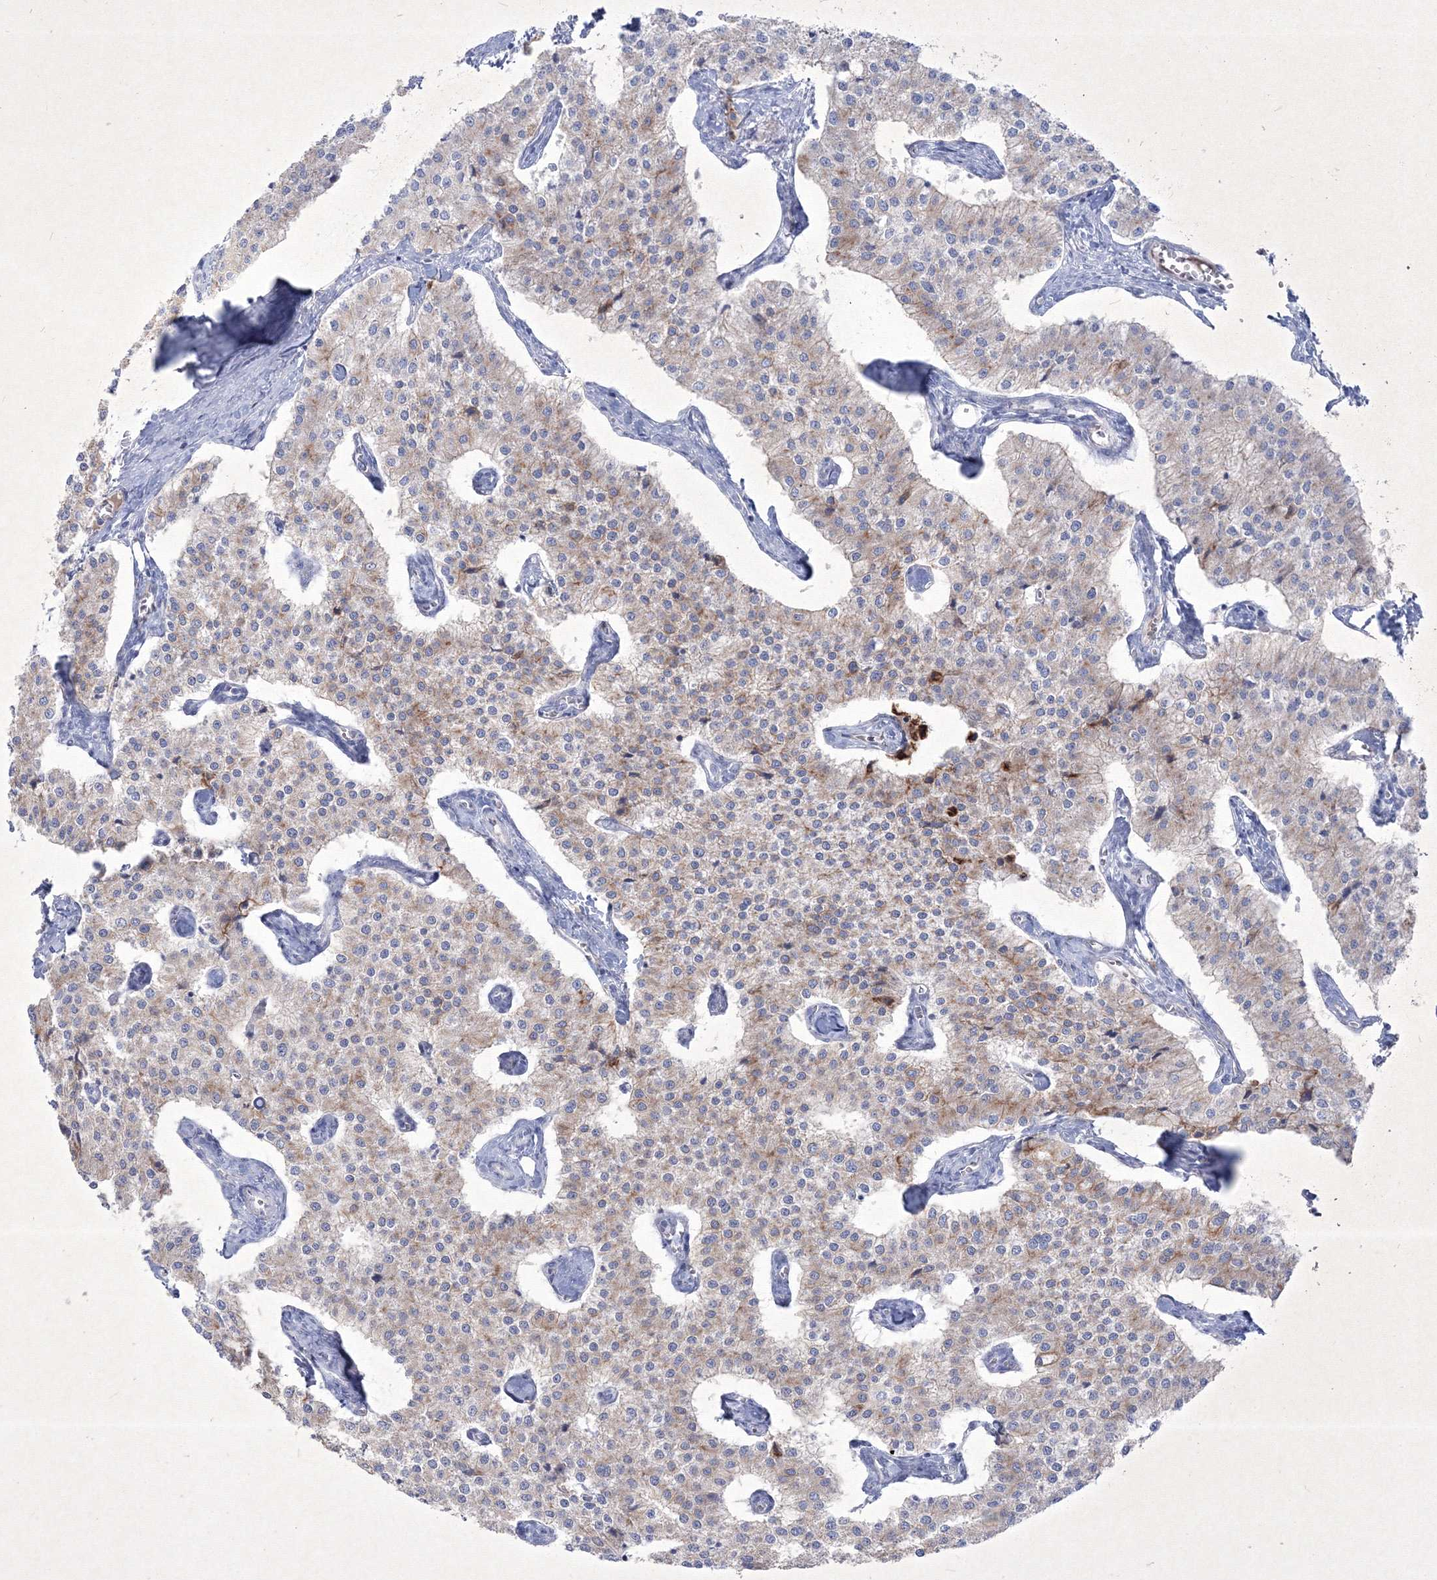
{"staining": {"intensity": "moderate", "quantity": "<25%", "location": "cytoplasmic/membranous"}, "tissue": "carcinoid", "cell_type": "Tumor cells", "image_type": "cancer", "snomed": [{"axis": "morphology", "description": "Carcinoid, malignant, NOS"}, {"axis": "topography", "description": "Colon"}], "caption": "Carcinoid (malignant) stained with a protein marker exhibits moderate staining in tumor cells.", "gene": "TMEM139", "patient": {"sex": "female", "age": 52}}